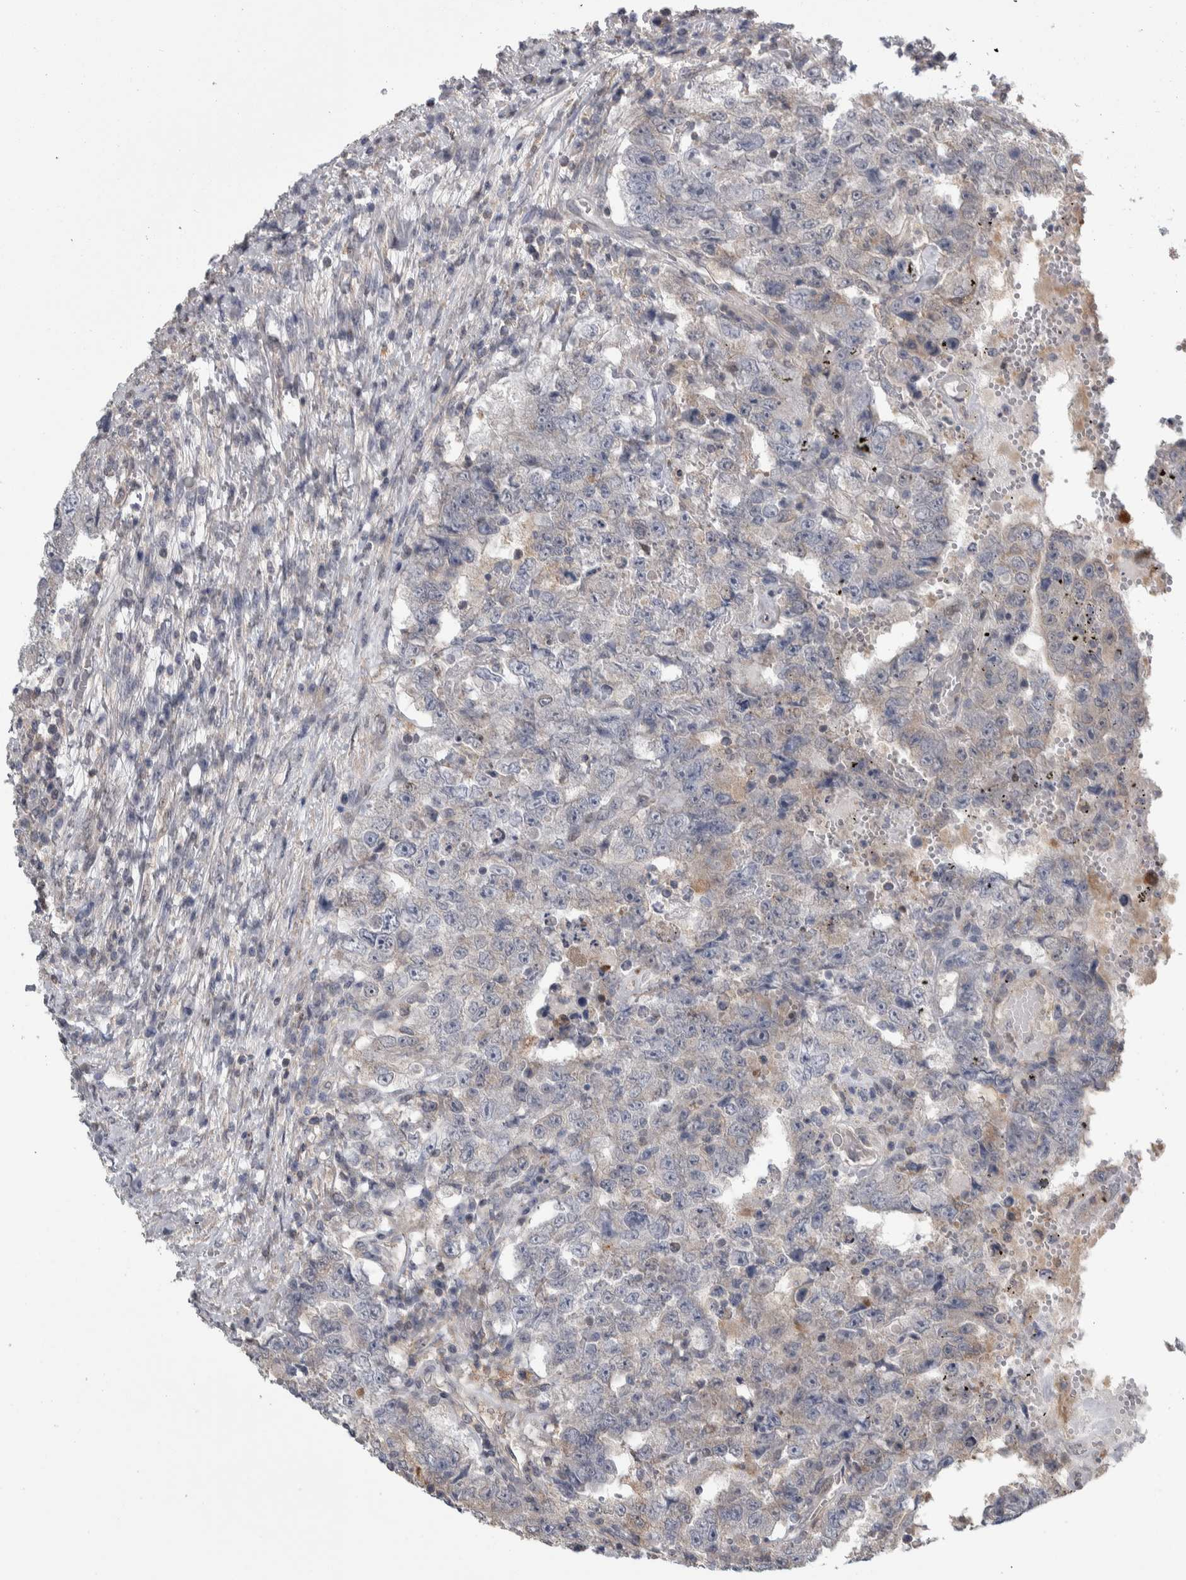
{"staining": {"intensity": "negative", "quantity": "none", "location": "none"}, "tissue": "testis cancer", "cell_type": "Tumor cells", "image_type": "cancer", "snomed": [{"axis": "morphology", "description": "Carcinoma, Embryonal, NOS"}, {"axis": "topography", "description": "Testis"}], "caption": "Immunohistochemistry (IHC) micrograph of testis cancer stained for a protein (brown), which shows no positivity in tumor cells.", "gene": "TAX1BP1", "patient": {"sex": "male", "age": 26}}